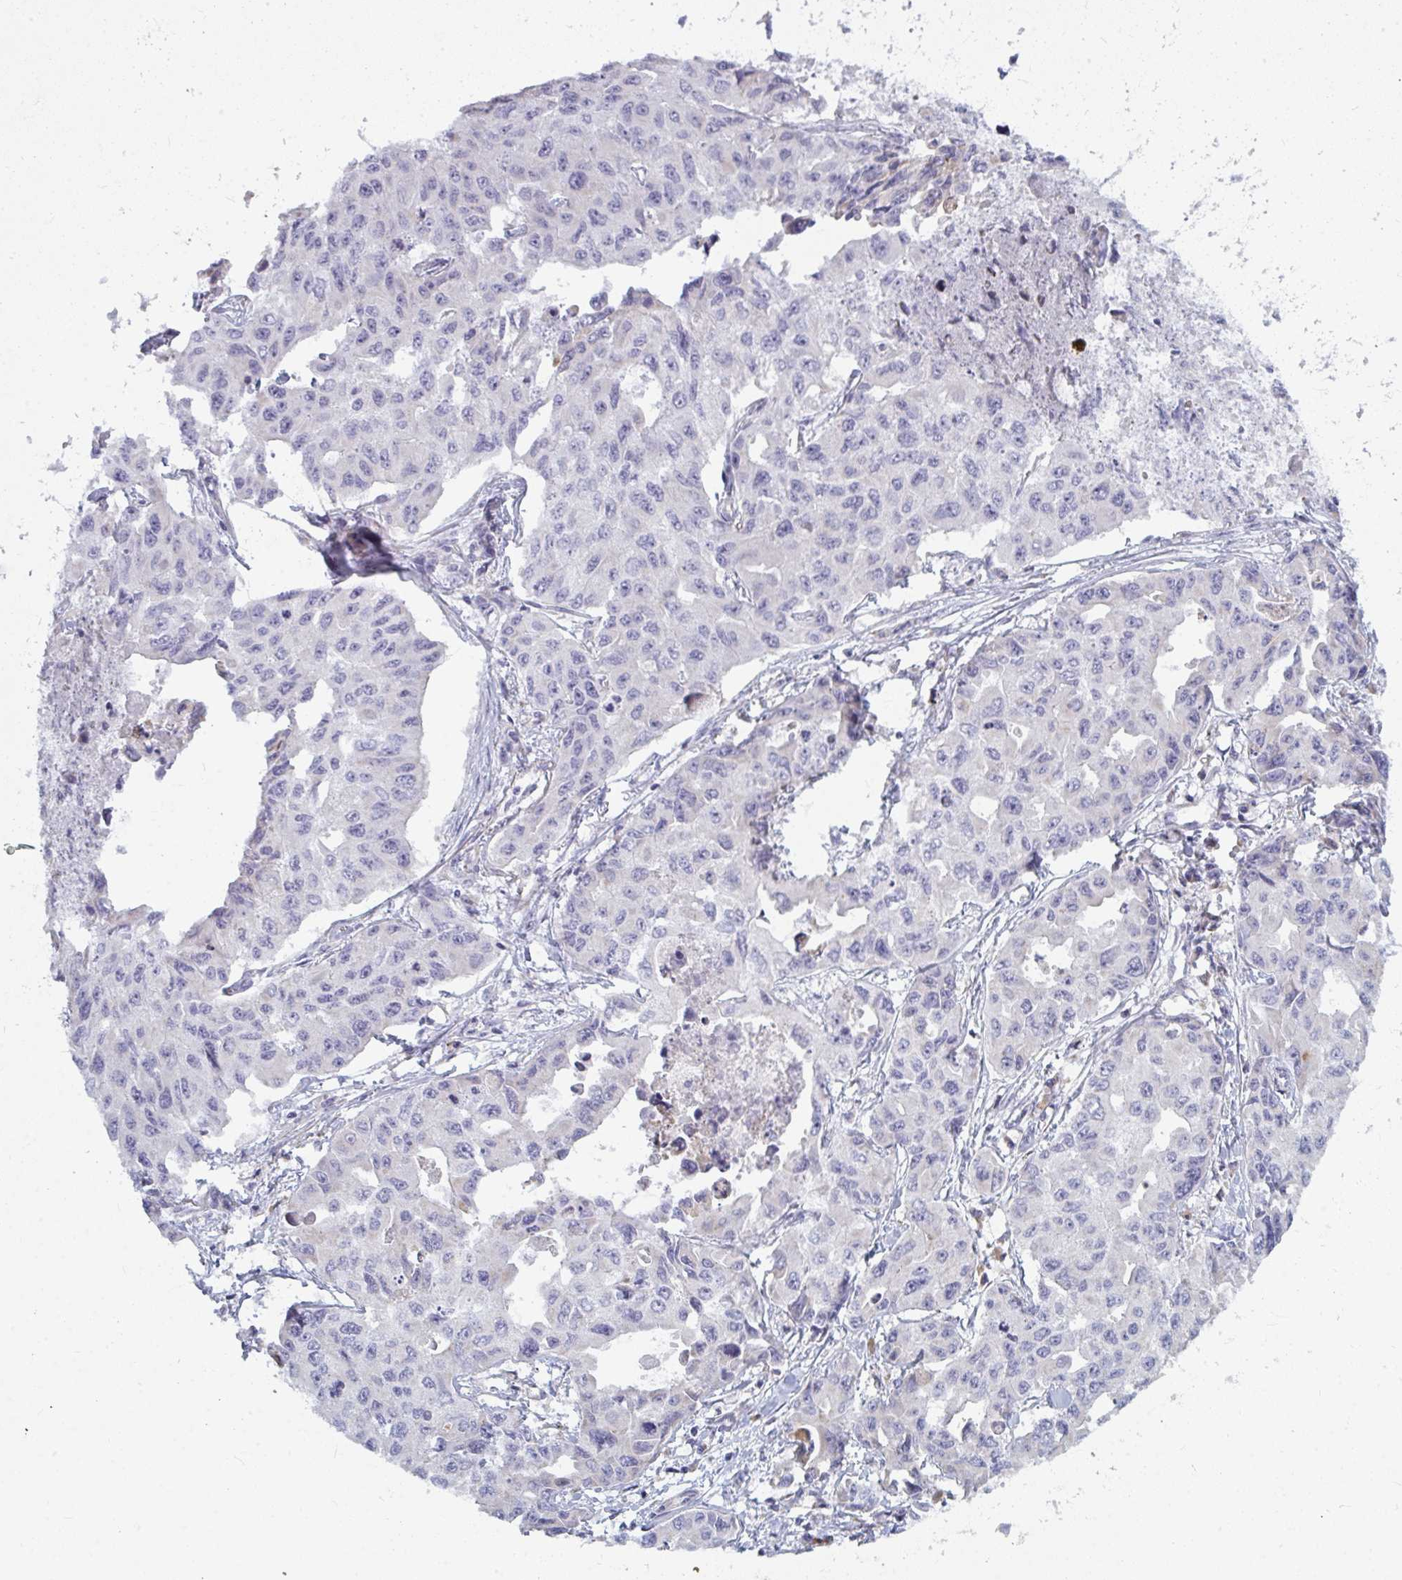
{"staining": {"intensity": "negative", "quantity": "none", "location": "none"}, "tissue": "lung cancer", "cell_type": "Tumor cells", "image_type": "cancer", "snomed": [{"axis": "morphology", "description": "Adenocarcinoma, NOS"}, {"axis": "topography", "description": "Lung"}], "caption": "Immunohistochemical staining of human adenocarcinoma (lung) demonstrates no significant staining in tumor cells.", "gene": "ATG9A", "patient": {"sex": "male", "age": 64}}